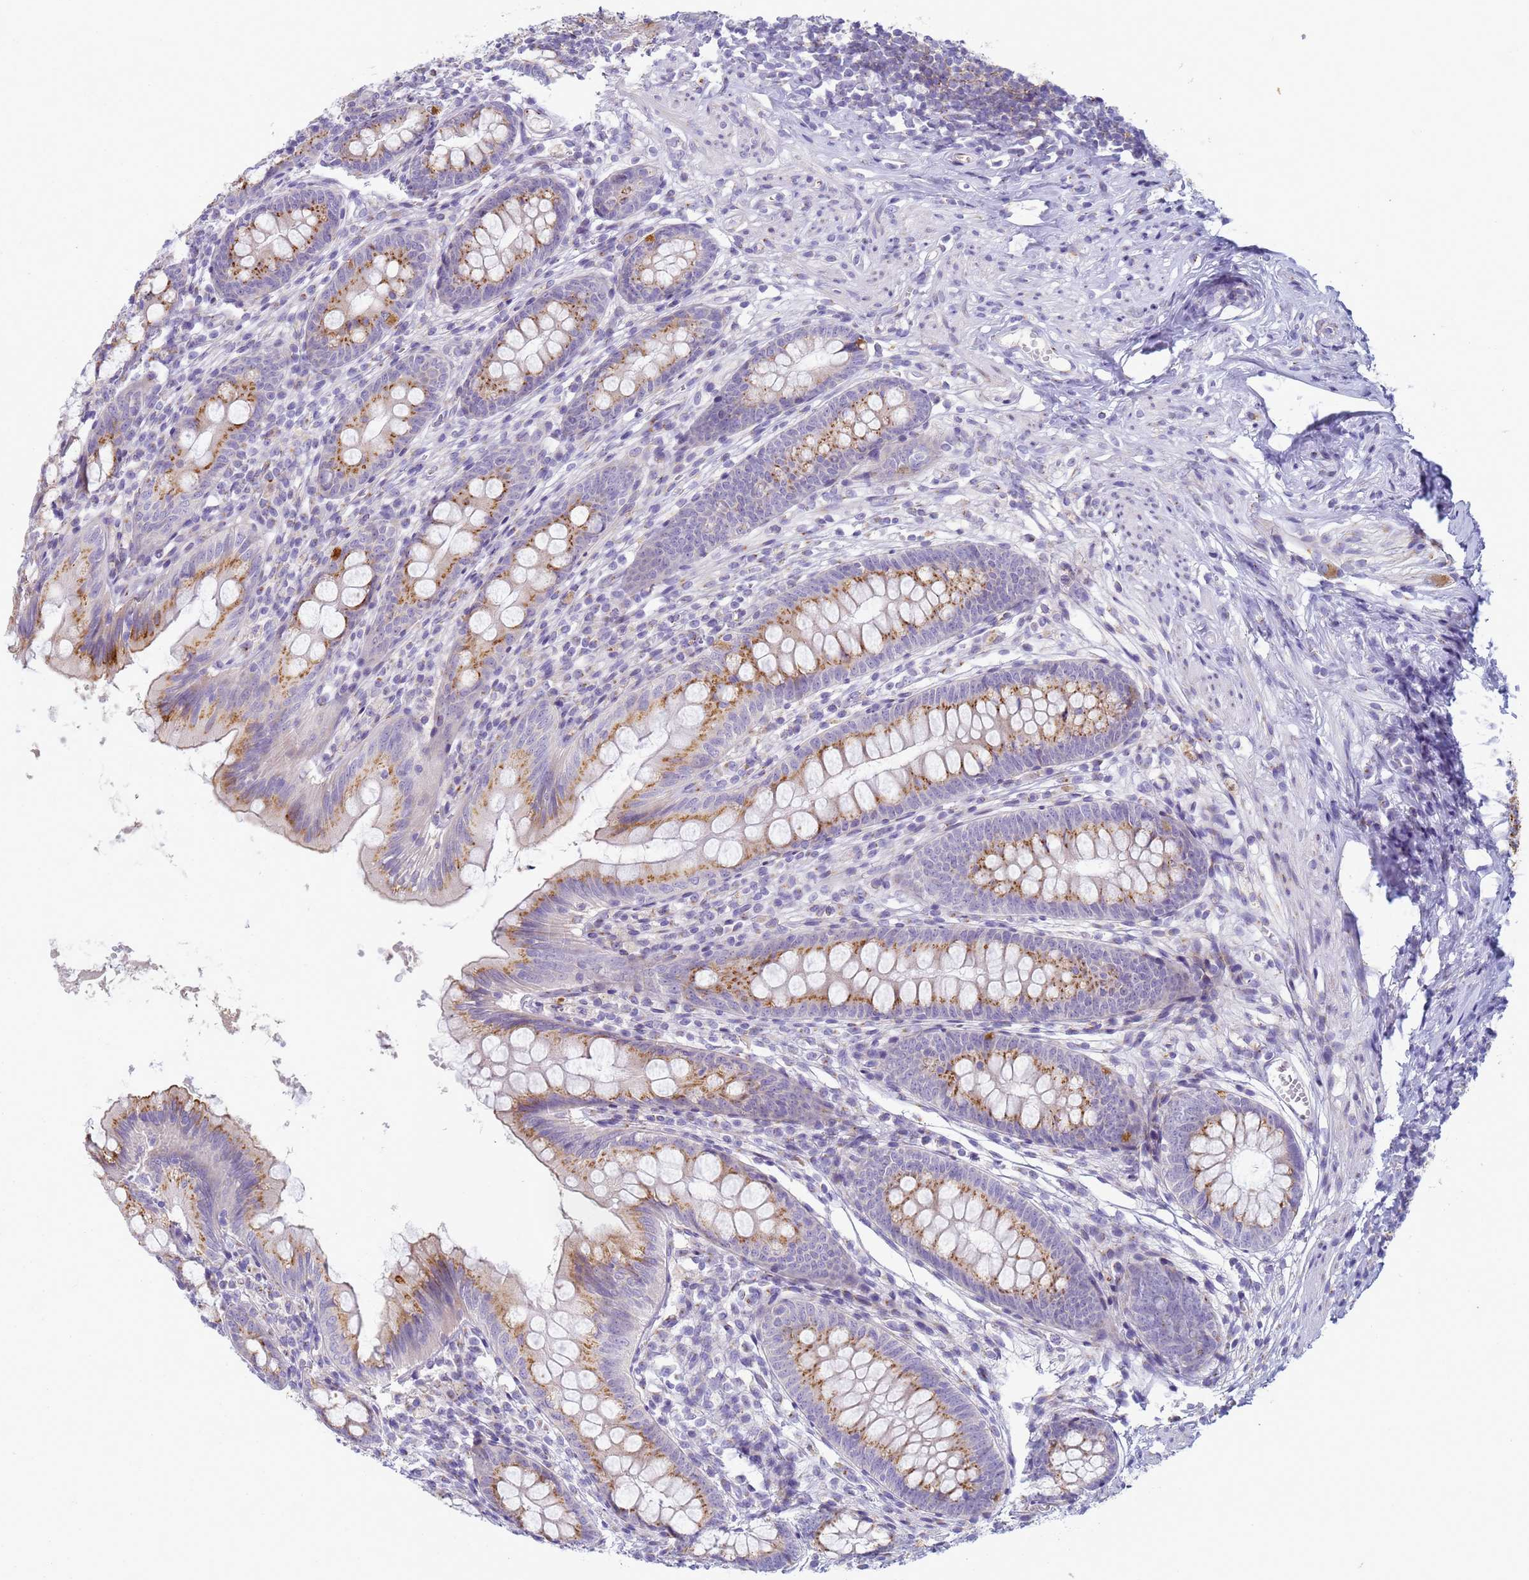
{"staining": {"intensity": "moderate", "quantity": ">75%", "location": "cytoplasmic/membranous"}, "tissue": "appendix", "cell_type": "Glandular cells", "image_type": "normal", "snomed": [{"axis": "morphology", "description": "Normal tissue, NOS"}, {"axis": "topography", "description": "Appendix"}], "caption": "Moderate cytoplasmic/membranous expression is present in about >75% of glandular cells in benign appendix. The protein is stained brown, and the nuclei are stained in blue (DAB (3,3'-diaminobenzidine) IHC with brightfield microscopy, high magnification).", "gene": "CR1", "patient": {"sex": "female", "age": 51}}